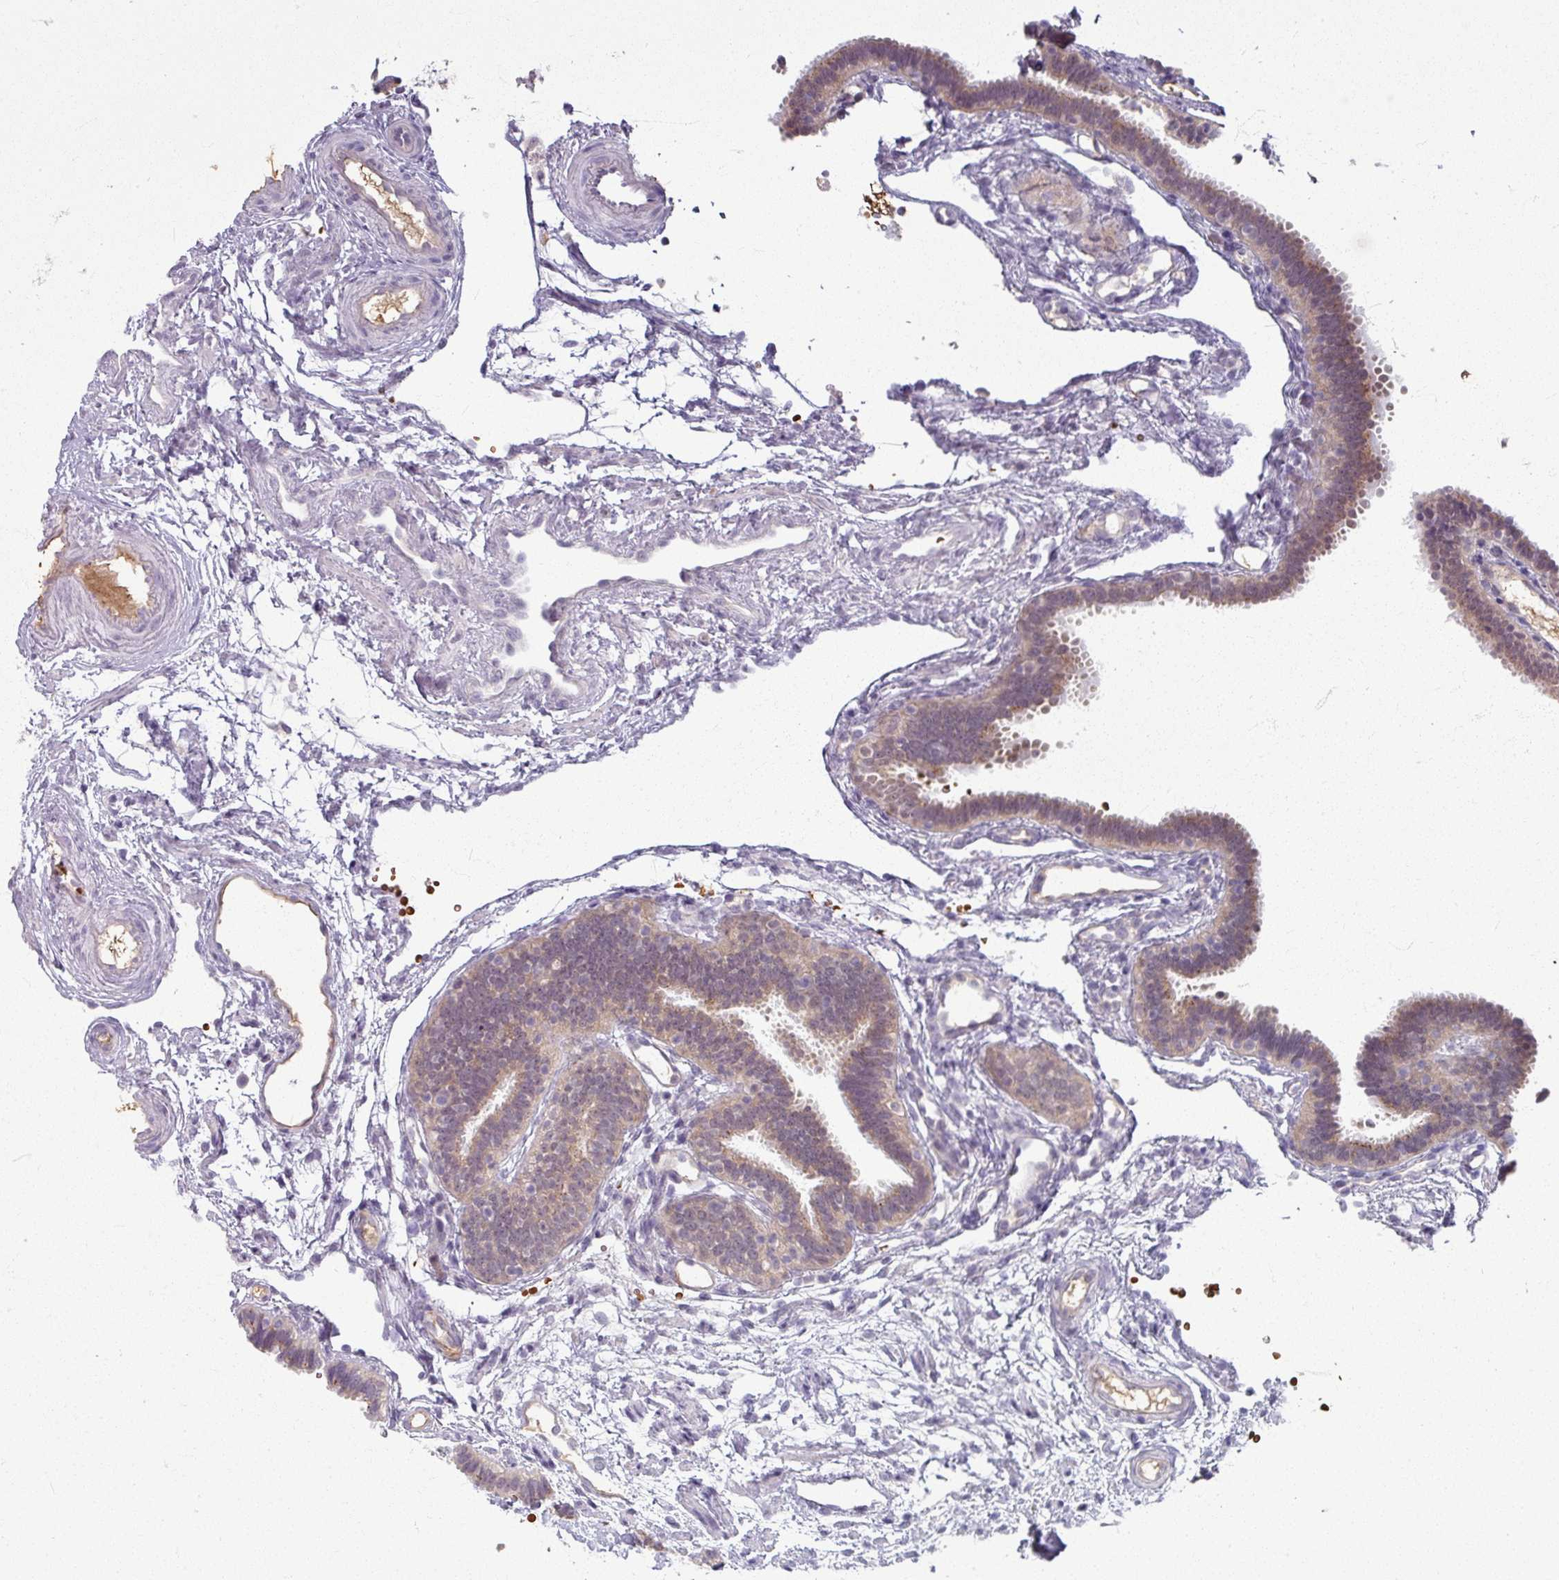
{"staining": {"intensity": "moderate", "quantity": "25%-75%", "location": "cytoplasmic/membranous"}, "tissue": "fallopian tube", "cell_type": "Glandular cells", "image_type": "normal", "snomed": [{"axis": "morphology", "description": "Normal tissue, NOS"}, {"axis": "topography", "description": "Fallopian tube"}], "caption": "A medium amount of moderate cytoplasmic/membranous expression is appreciated in approximately 25%-75% of glandular cells in benign fallopian tube.", "gene": "KMT5C", "patient": {"sex": "female", "age": 37}}